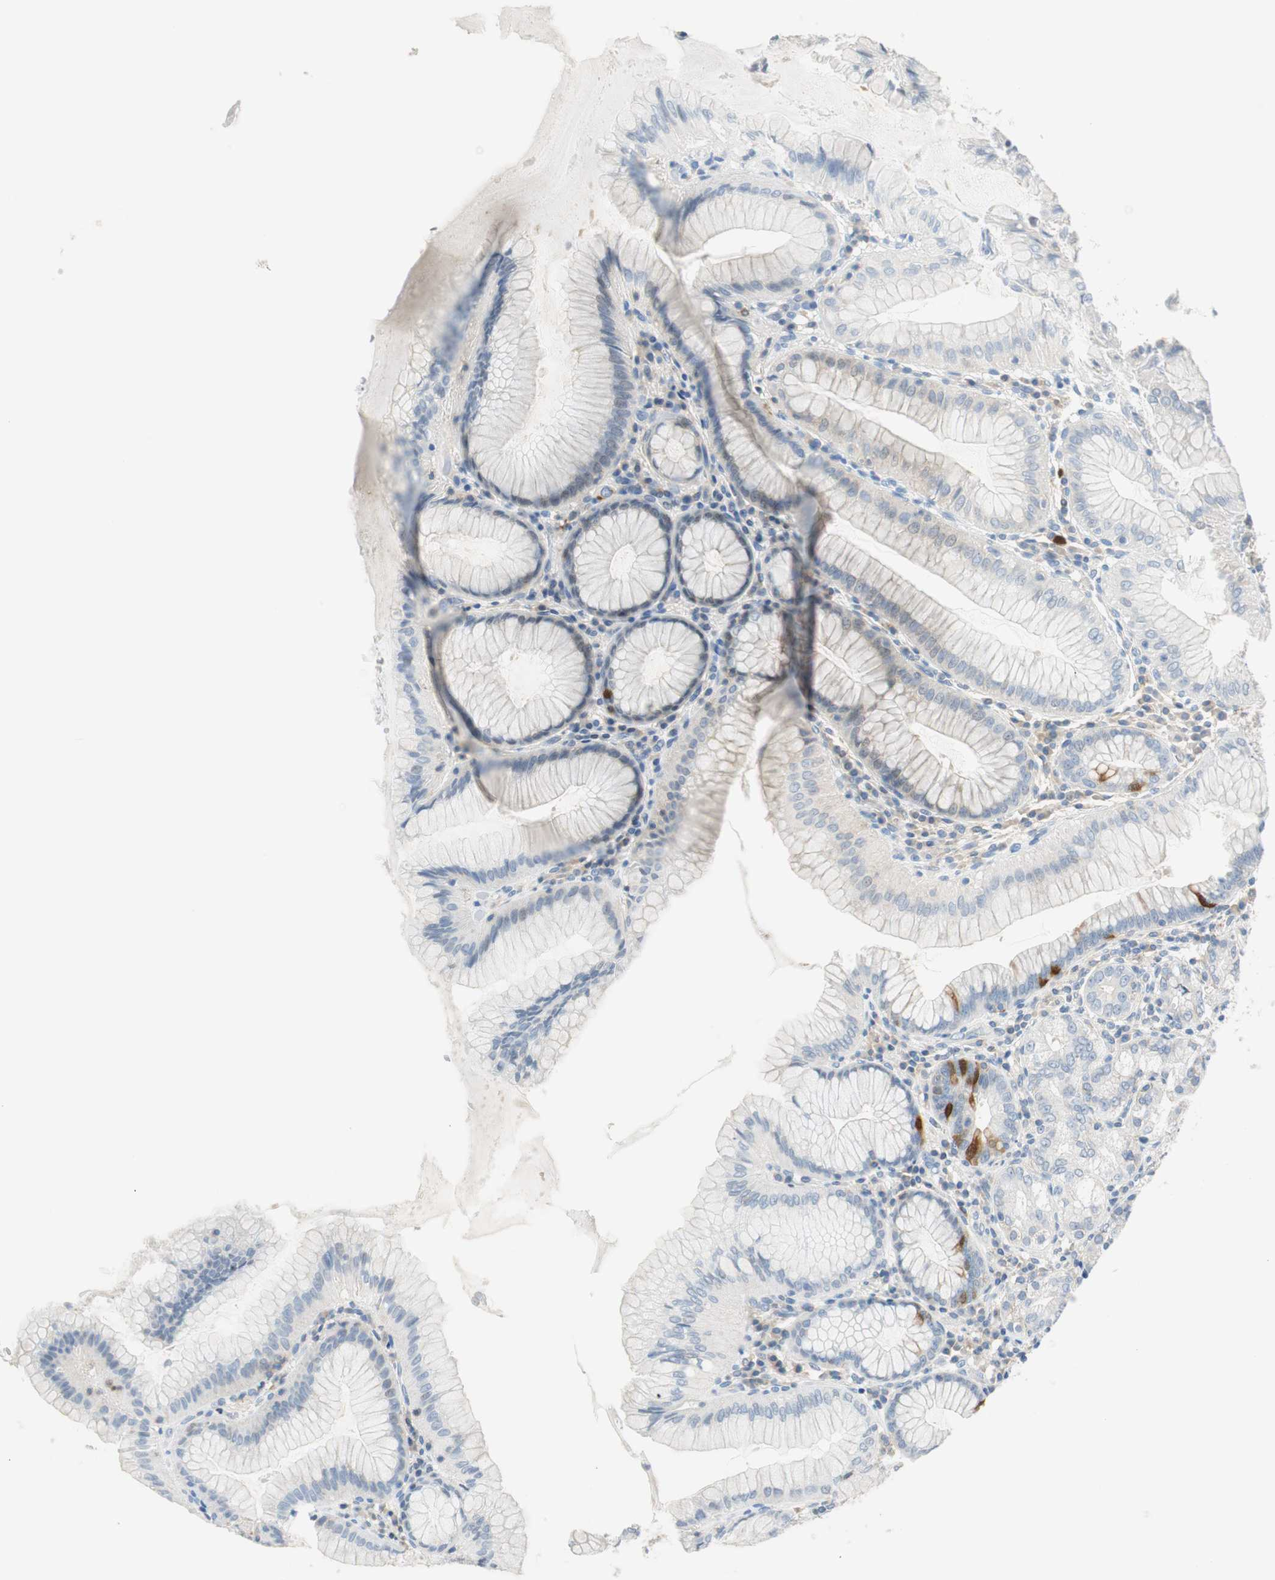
{"staining": {"intensity": "weak", "quantity": ">75%", "location": "cytoplasmic/membranous"}, "tissue": "stomach", "cell_type": "Glandular cells", "image_type": "normal", "snomed": [{"axis": "morphology", "description": "Normal tissue, NOS"}, {"axis": "topography", "description": "Stomach, lower"}], "caption": "DAB immunohistochemical staining of normal stomach exhibits weak cytoplasmic/membranous protein staining in about >75% of glandular cells.", "gene": "PTTG1", "patient": {"sex": "female", "age": 76}}